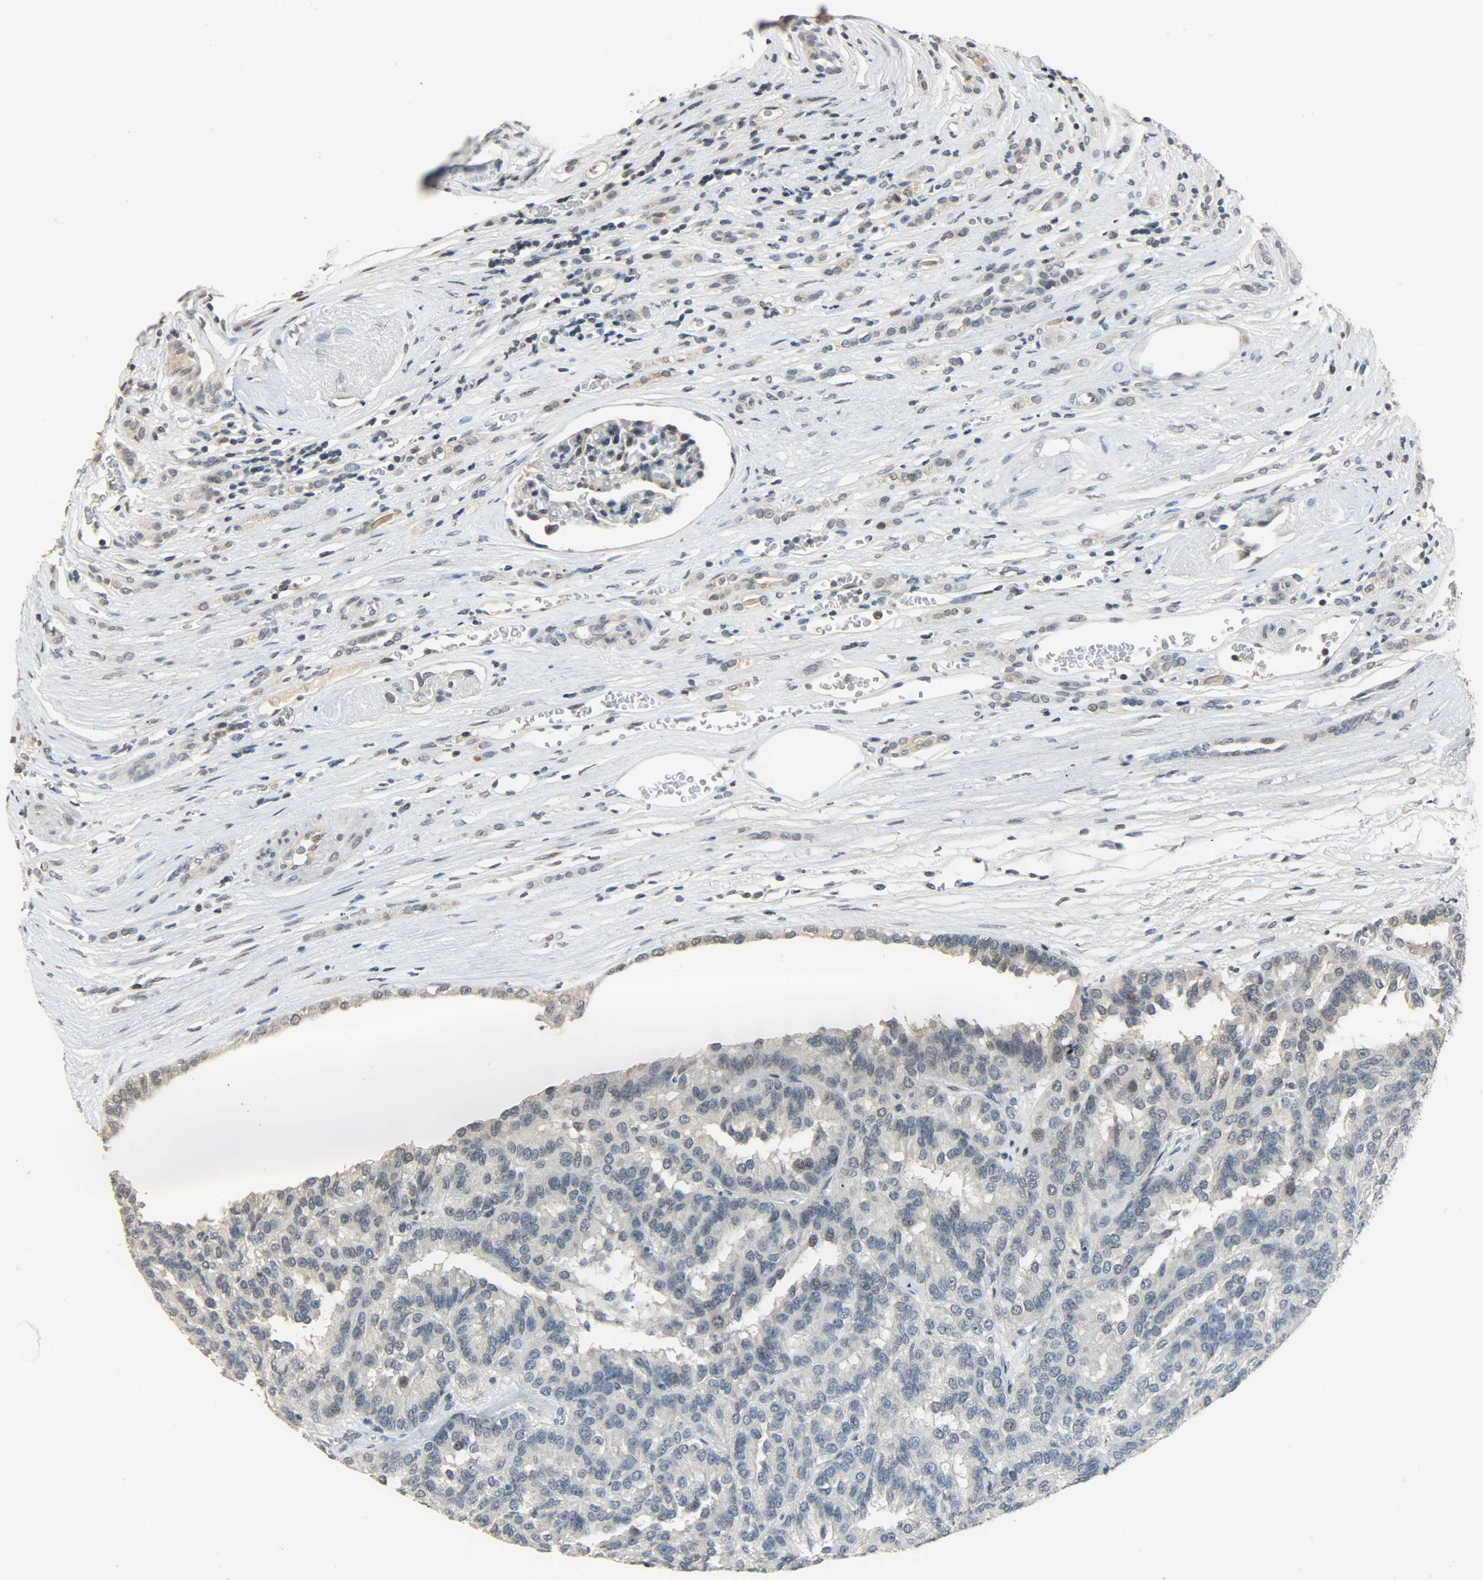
{"staining": {"intensity": "weak", "quantity": "<25%", "location": "nuclear"}, "tissue": "renal cancer", "cell_type": "Tumor cells", "image_type": "cancer", "snomed": [{"axis": "morphology", "description": "Adenocarcinoma, NOS"}, {"axis": "topography", "description": "Kidney"}], "caption": "Renal cancer was stained to show a protein in brown. There is no significant staining in tumor cells. (Brightfield microscopy of DAB immunohistochemistry (IHC) at high magnification).", "gene": "DNAJB6", "patient": {"sex": "male", "age": 46}}